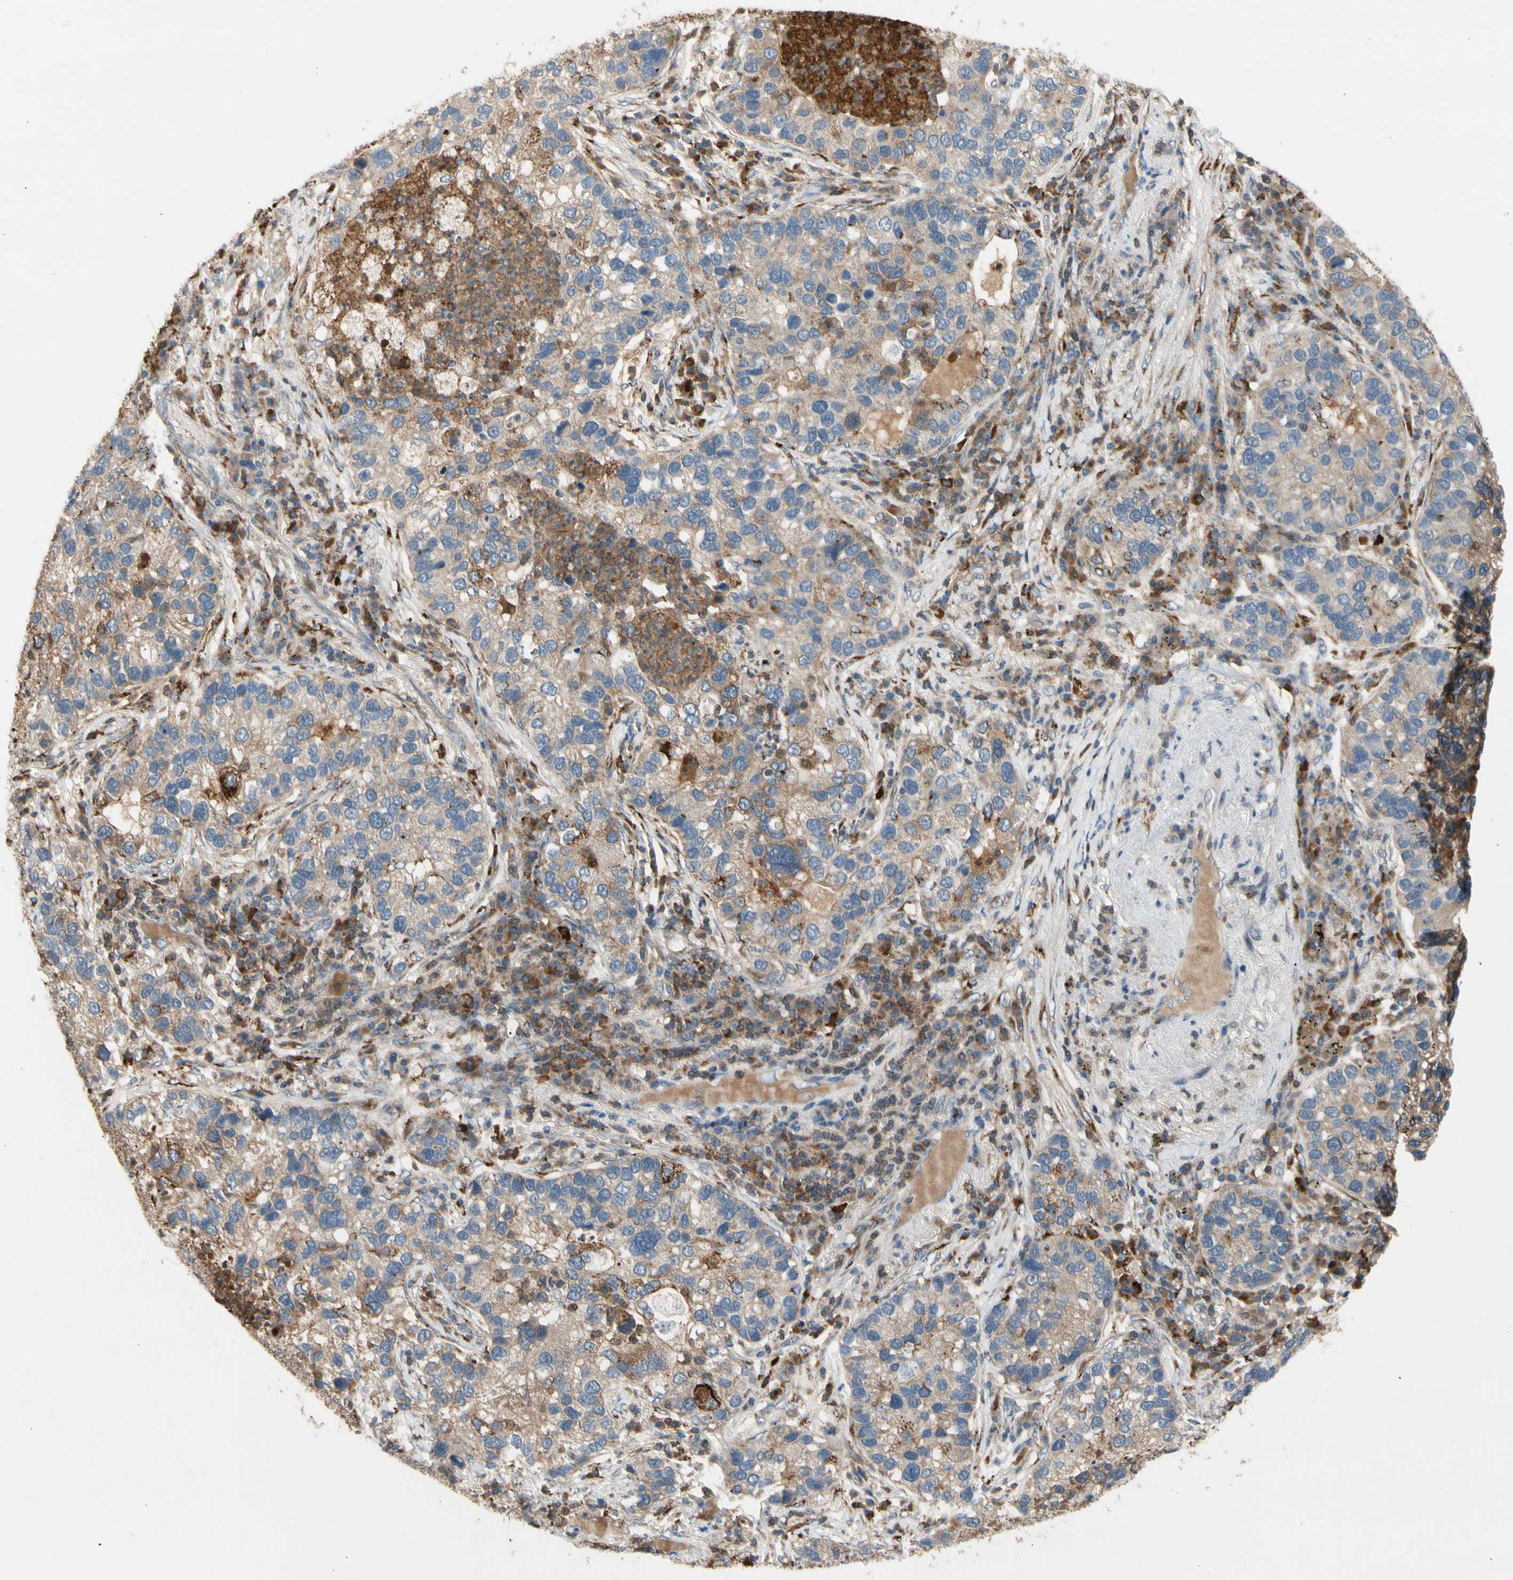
{"staining": {"intensity": "moderate", "quantity": "25%-75%", "location": "cytoplasmic/membranous"}, "tissue": "lung cancer", "cell_type": "Tumor cells", "image_type": "cancer", "snomed": [{"axis": "morphology", "description": "Normal tissue, NOS"}, {"axis": "morphology", "description": "Adenocarcinoma, NOS"}, {"axis": "topography", "description": "Bronchus"}, {"axis": "topography", "description": "Lung"}], "caption": "IHC (DAB) staining of adenocarcinoma (lung) exhibits moderate cytoplasmic/membranous protein positivity in about 25%-75% of tumor cells. (brown staining indicates protein expression, while blue staining denotes nuclei).", "gene": "GALNT5", "patient": {"sex": "male", "age": 54}}